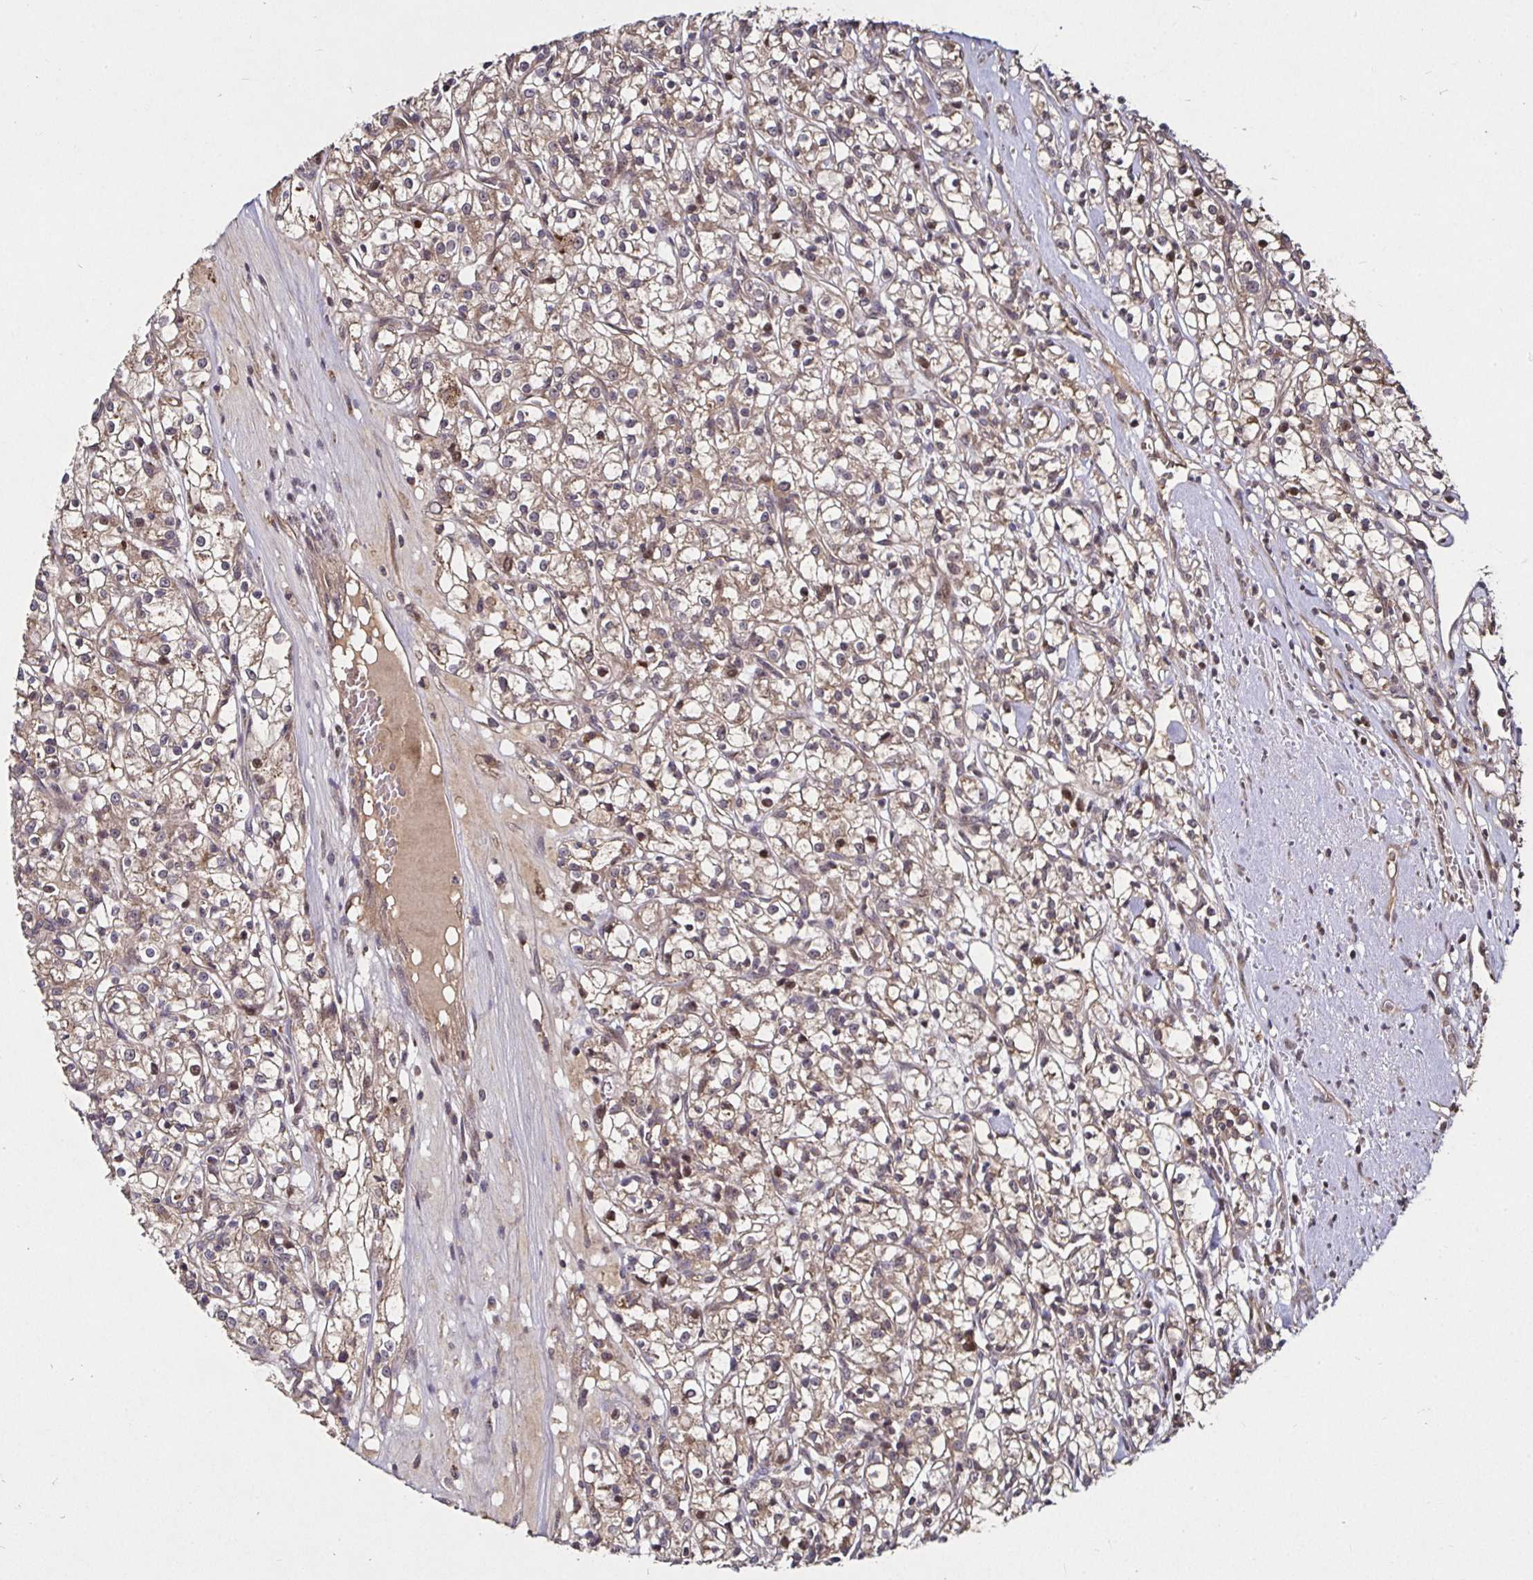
{"staining": {"intensity": "weak", "quantity": ">75%", "location": "cytoplasmic/membranous"}, "tissue": "renal cancer", "cell_type": "Tumor cells", "image_type": "cancer", "snomed": [{"axis": "morphology", "description": "Adenocarcinoma, NOS"}, {"axis": "topography", "description": "Kidney"}], "caption": "Renal cancer (adenocarcinoma) tissue reveals weak cytoplasmic/membranous expression in about >75% of tumor cells, visualized by immunohistochemistry.", "gene": "SMYD3", "patient": {"sex": "female", "age": 59}}